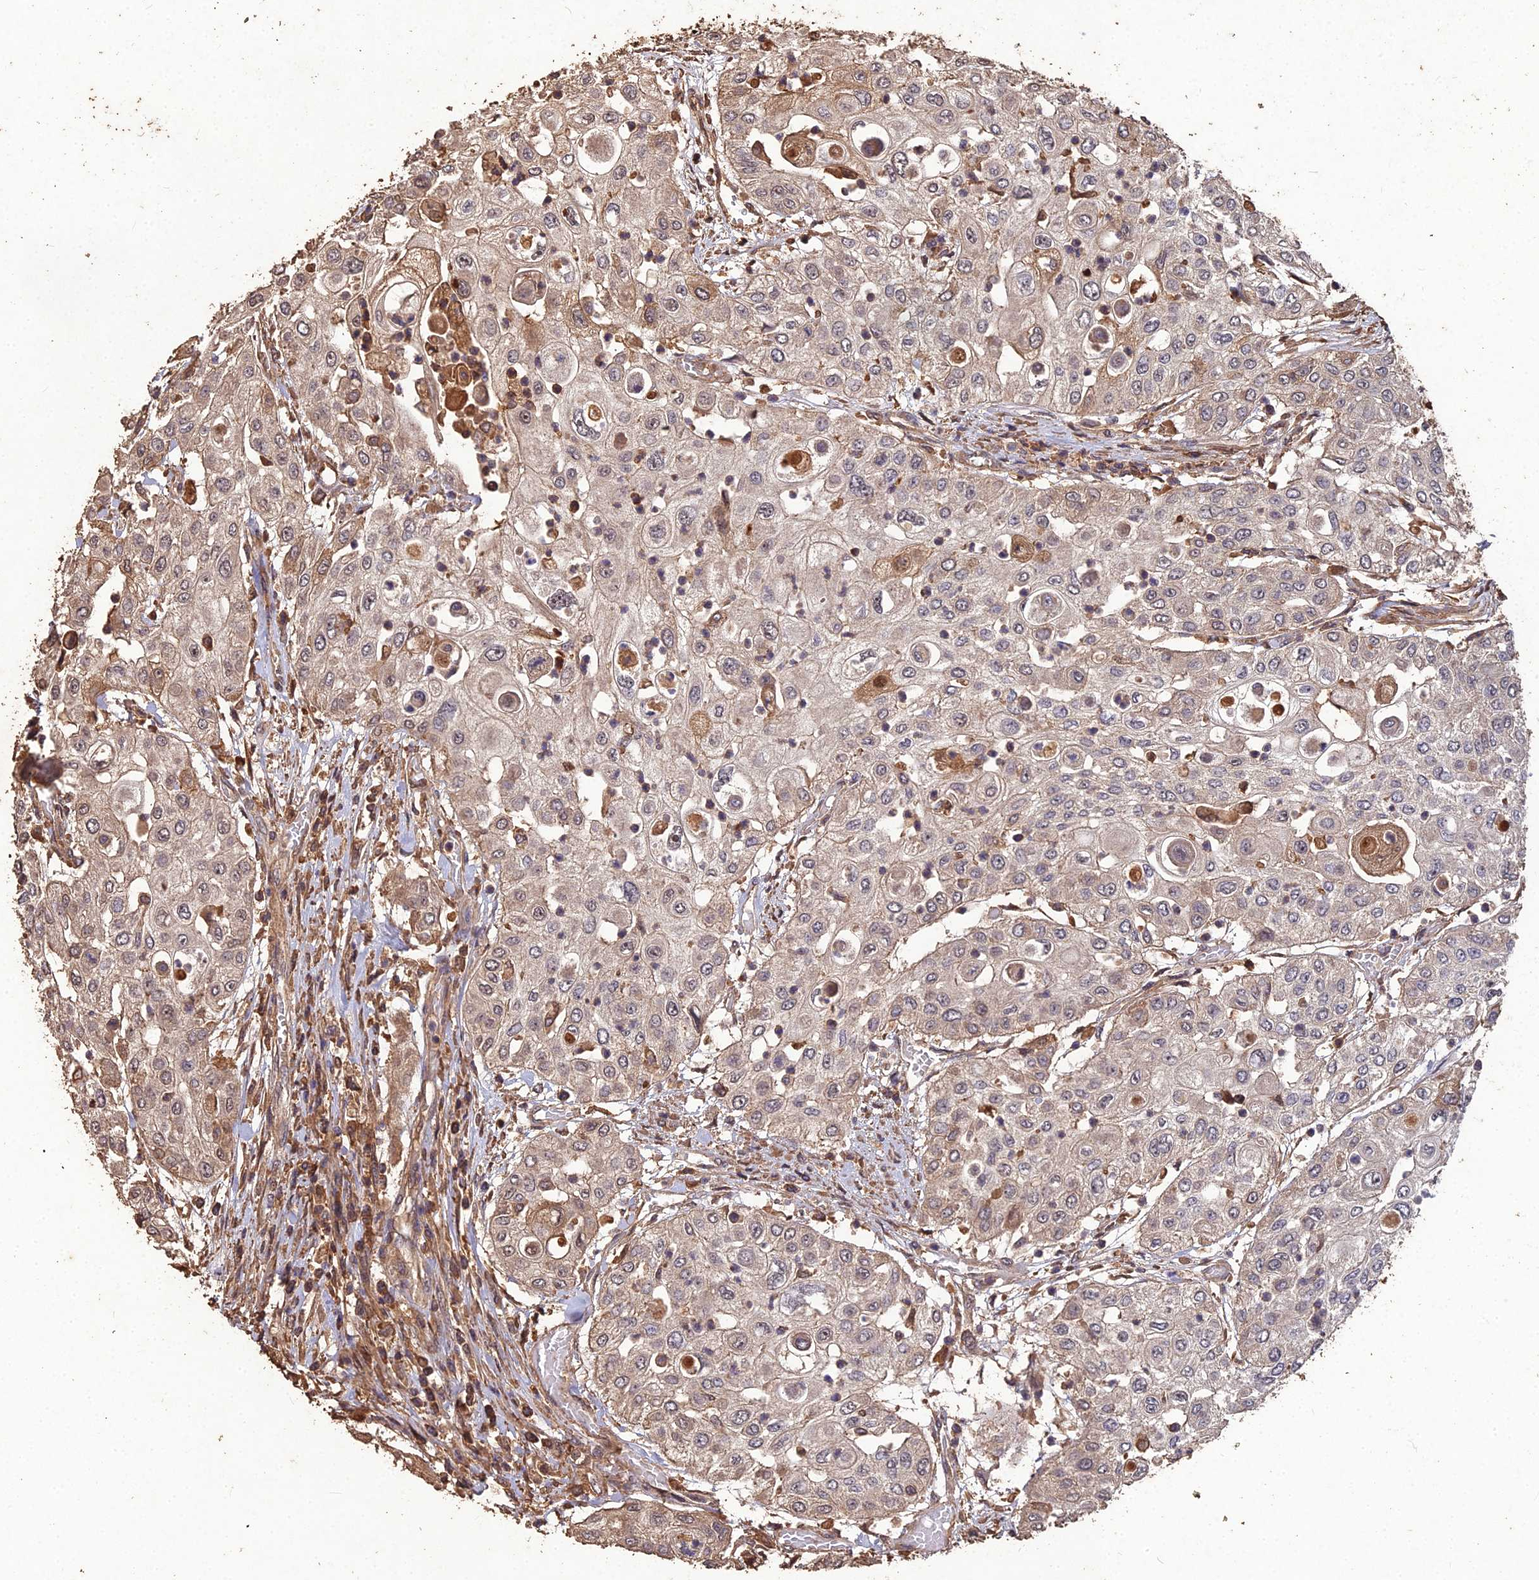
{"staining": {"intensity": "moderate", "quantity": "25%-75%", "location": "cytoplasmic/membranous"}, "tissue": "urothelial cancer", "cell_type": "Tumor cells", "image_type": "cancer", "snomed": [{"axis": "morphology", "description": "Urothelial carcinoma, High grade"}, {"axis": "topography", "description": "Urinary bladder"}], "caption": "A micrograph of urothelial cancer stained for a protein demonstrates moderate cytoplasmic/membranous brown staining in tumor cells.", "gene": "SYMPK", "patient": {"sex": "female", "age": 79}}